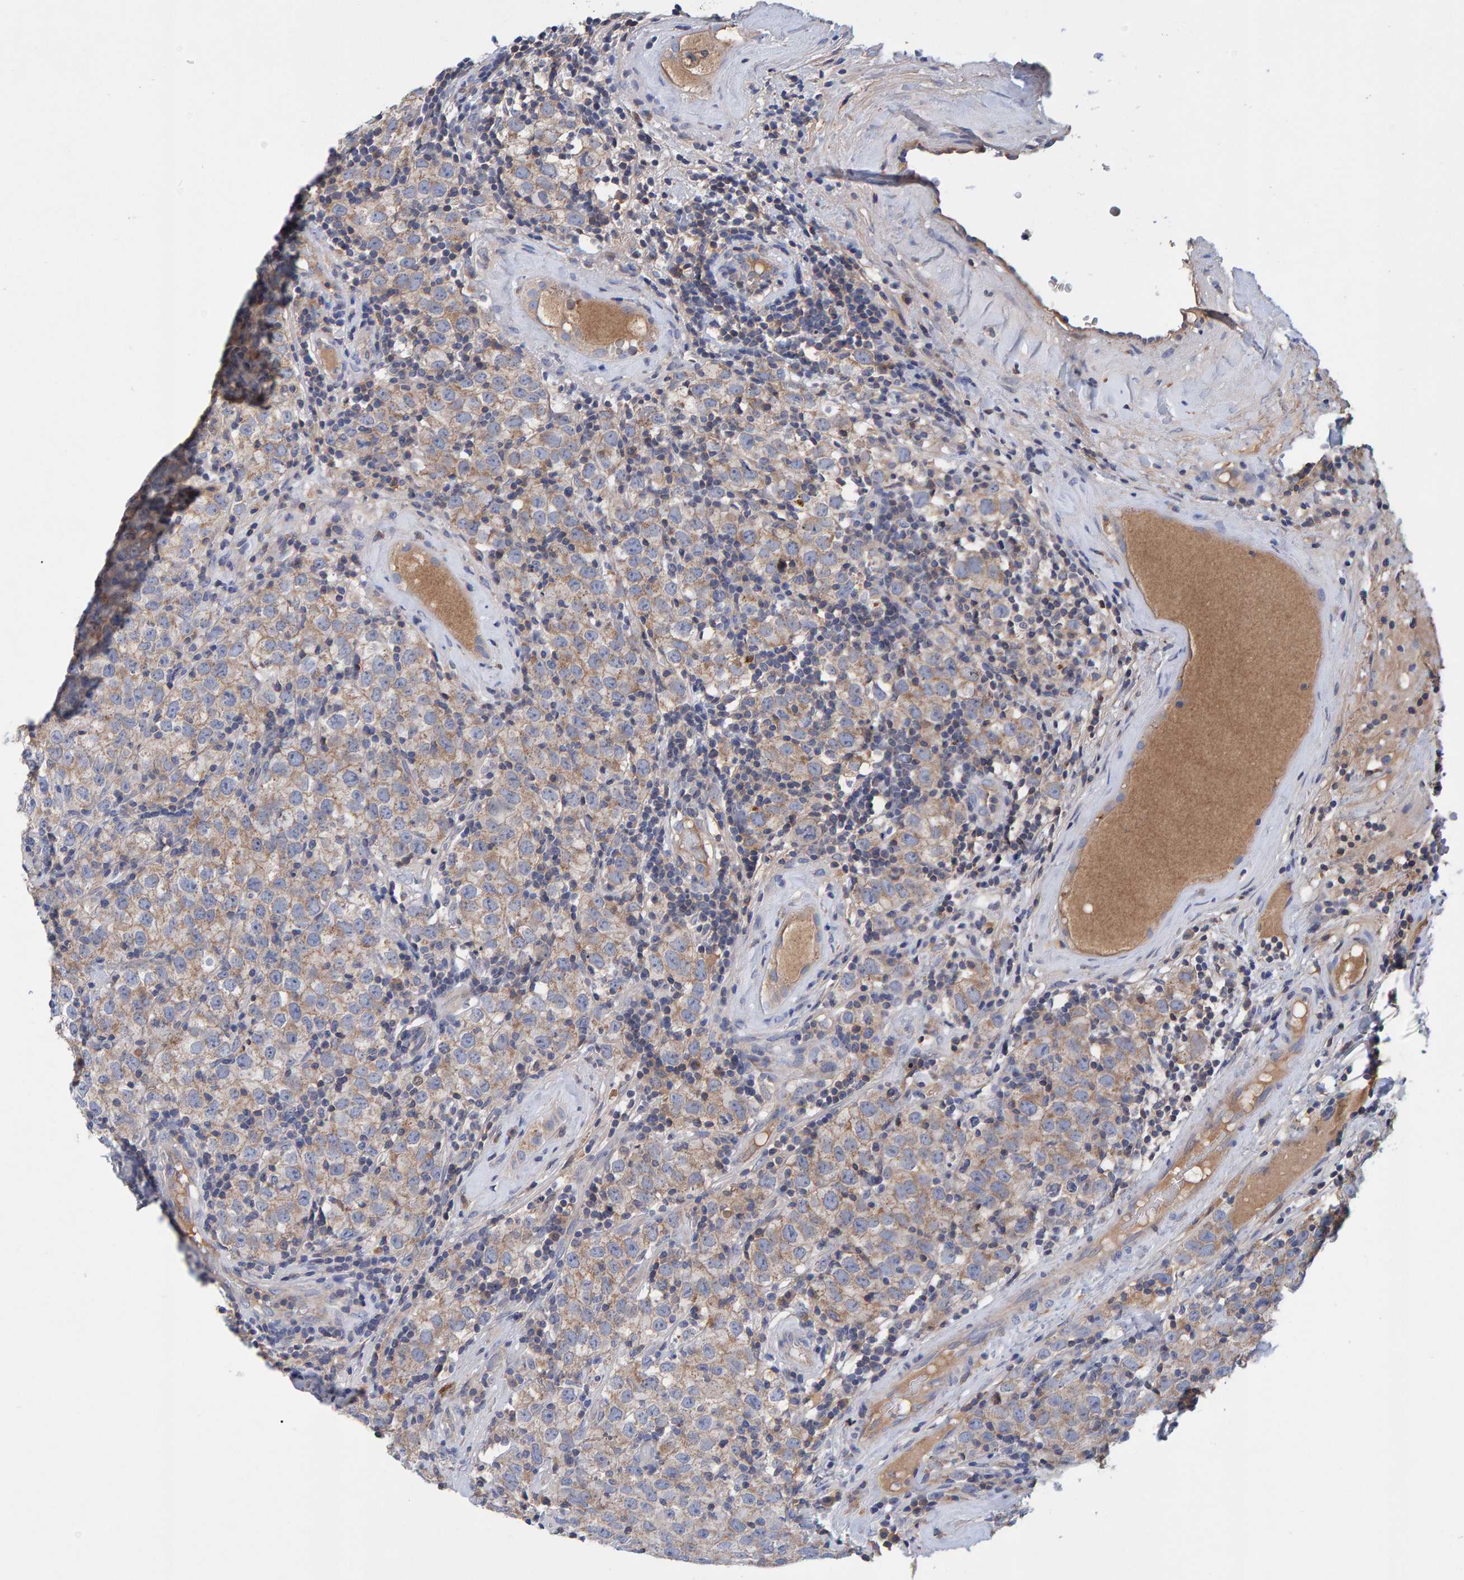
{"staining": {"intensity": "weak", "quantity": ">75%", "location": "cytoplasmic/membranous"}, "tissue": "testis cancer", "cell_type": "Tumor cells", "image_type": "cancer", "snomed": [{"axis": "morphology", "description": "Seminoma, NOS"}, {"axis": "morphology", "description": "Carcinoma, Embryonal, NOS"}, {"axis": "topography", "description": "Testis"}], "caption": "IHC image of neoplastic tissue: human testis cancer stained using immunohistochemistry (IHC) demonstrates low levels of weak protein expression localized specifically in the cytoplasmic/membranous of tumor cells, appearing as a cytoplasmic/membranous brown color.", "gene": "EFR3A", "patient": {"sex": "male", "age": 28}}